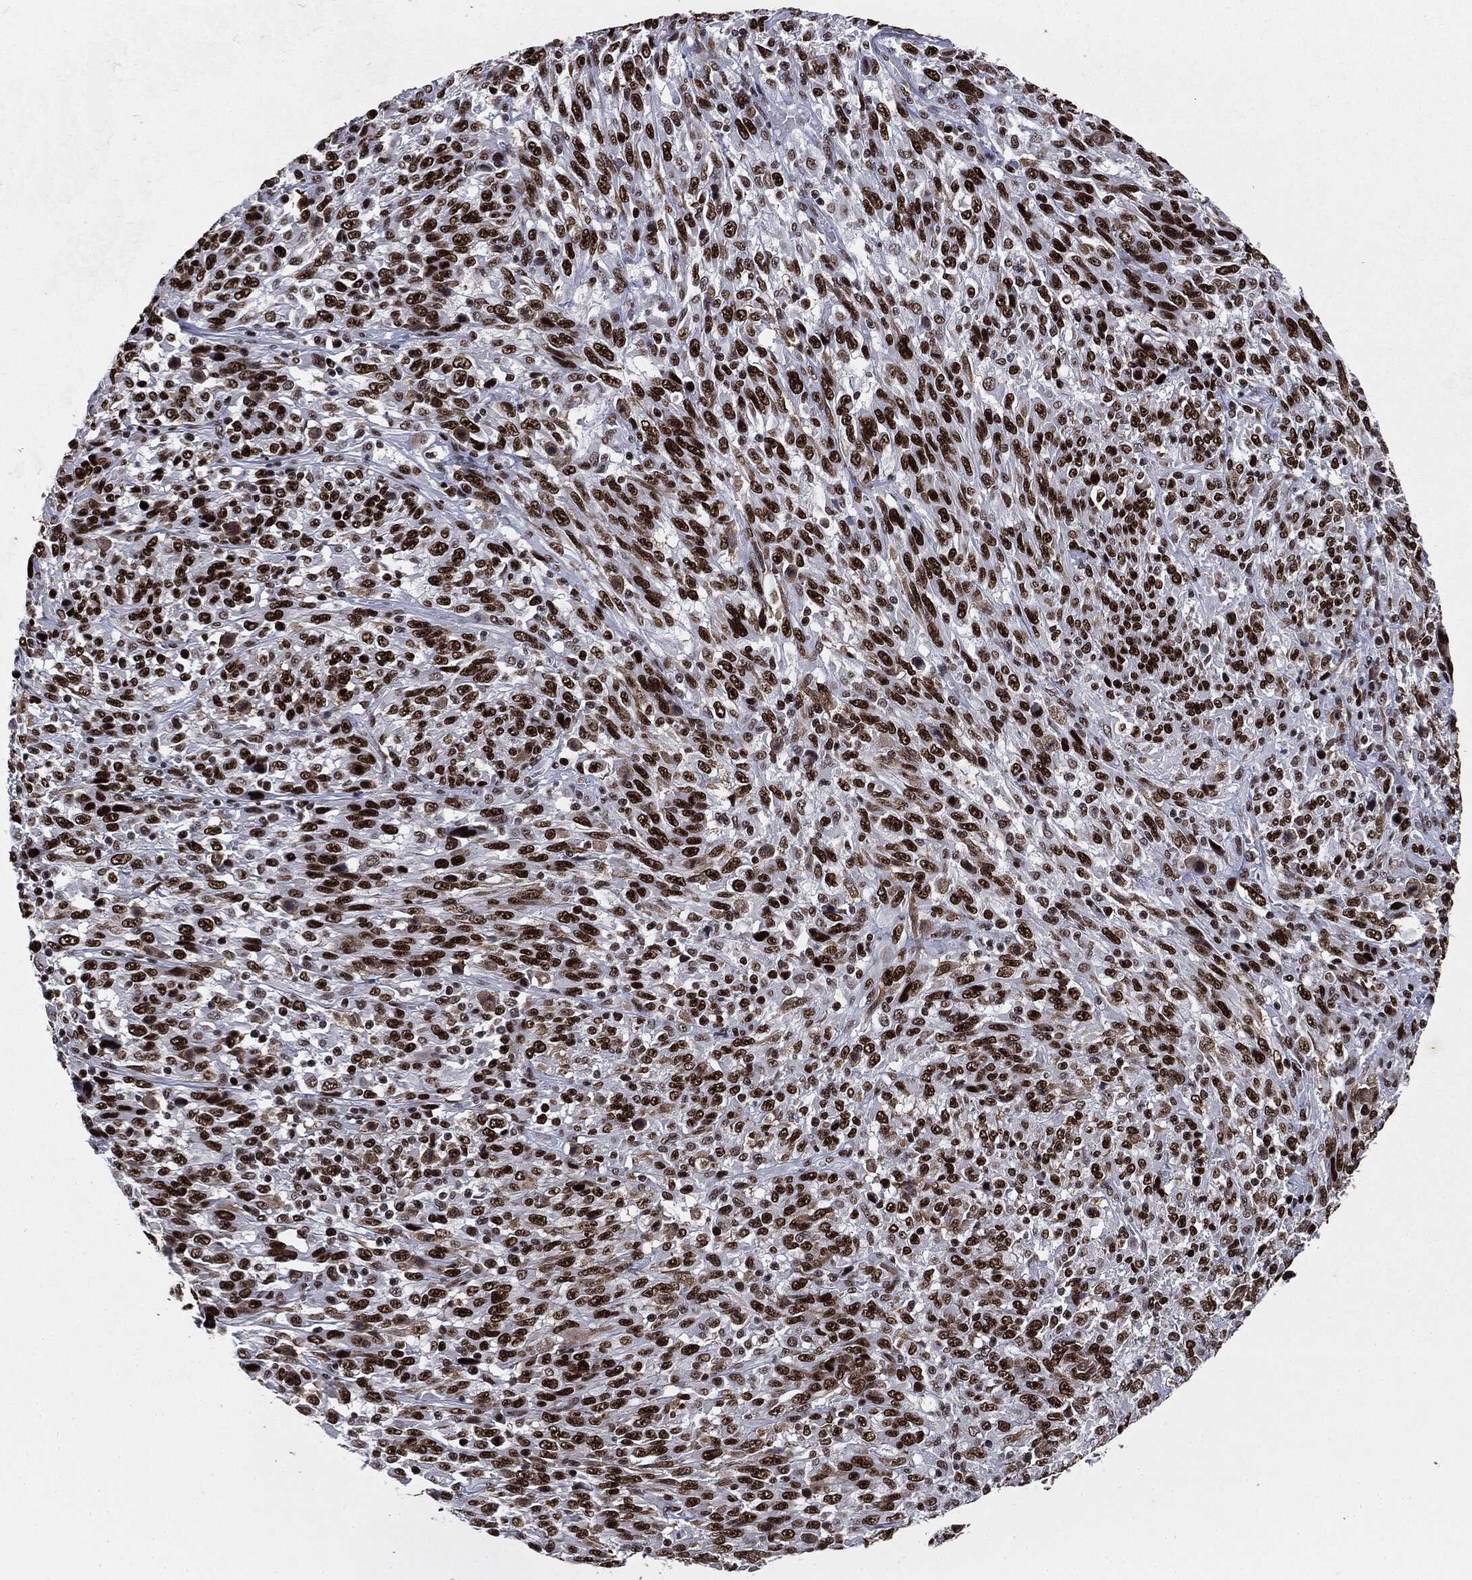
{"staining": {"intensity": "strong", "quantity": ">75%", "location": "nuclear"}, "tissue": "melanoma", "cell_type": "Tumor cells", "image_type": "cancer", "snomed": [{"axis": "morphology", "description": "Malignant melanoma, NOS"}, {"axis": "topography", "description": "Skin"}], "caption": "The image demonstrates staining of malignant melanoma, revealing strong nuclear protein staining (brown color) within tumor cells. (brown staining indicates protein expression, while blue staining denotes nuclei).", "gene": "MSH2", "patient": {"sex": "female", "age": 91}}